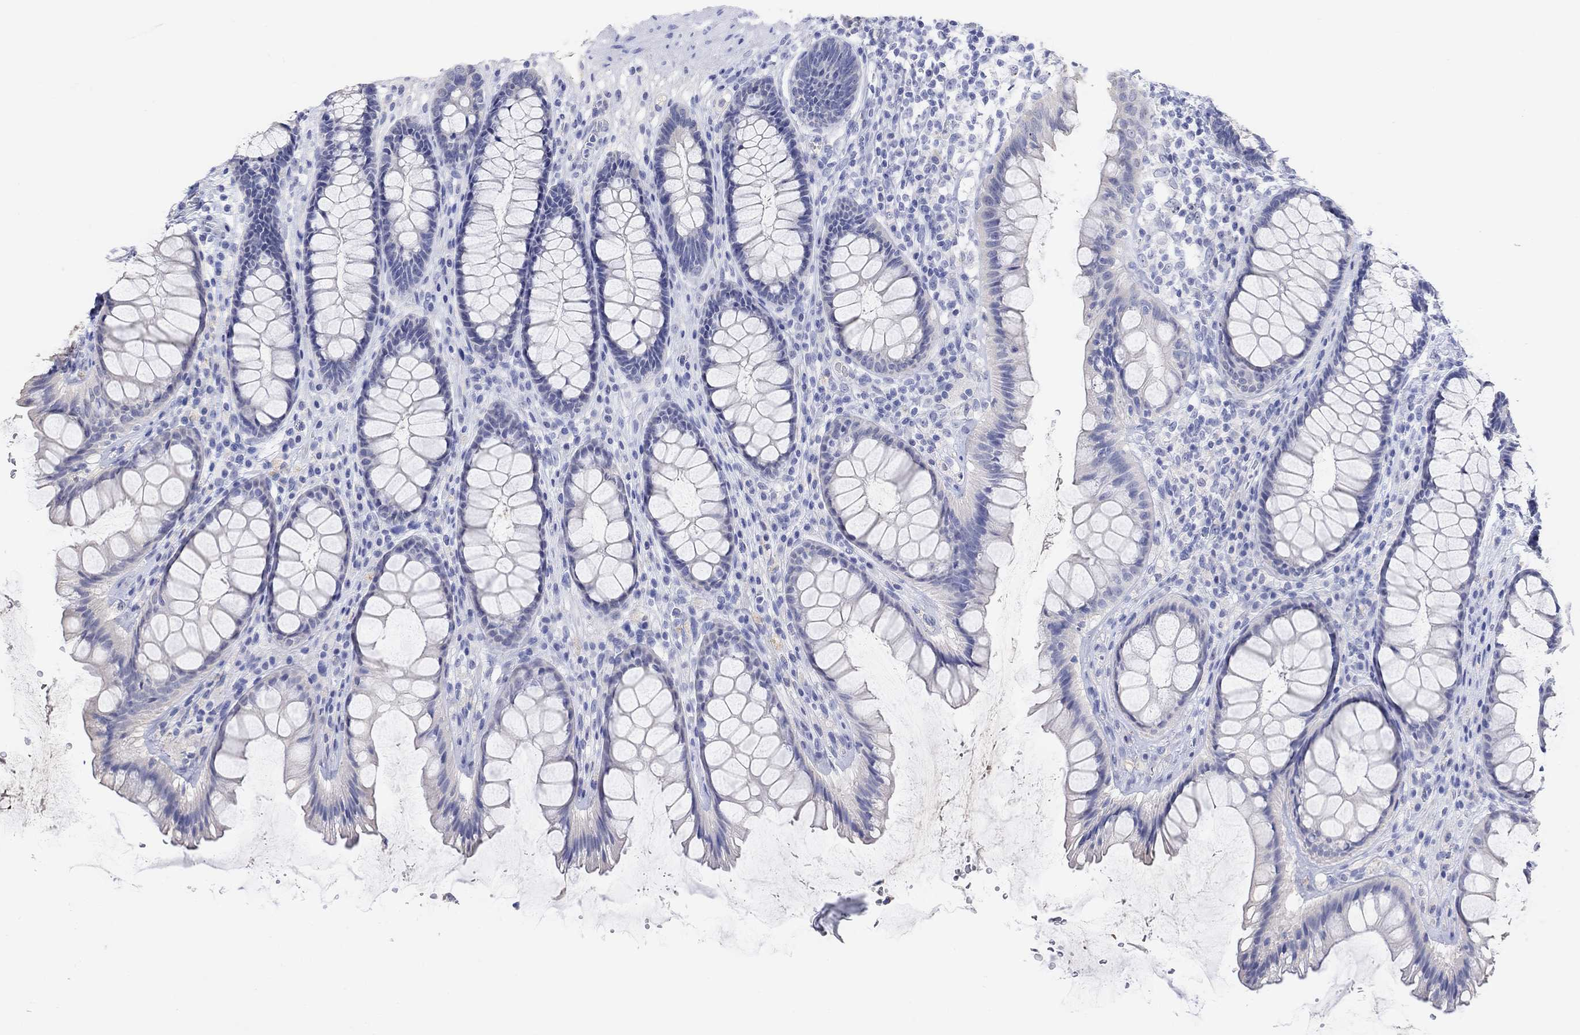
{"staining": {"intensity": "negative", "quantity": "none", "location": "none"}, "tissue": "rectum", "cell_type": "Glandular cells", "image_type": "normal", "snomed": [{"axis": "morphology", "description": "Normal tissue, NOS"}, {"axis": "topography", "description": "Rectum"}], "caption": "High power microscopy image of an immunohistochemistry histopathology image of normal rectum, revealing no significant staining in glandular cells. (Stains: DAB immunohistochemistry with hematoxylin counter stain, Microscopy: brightfield microscopy at high magnification).", "gene": "TYR", "patient": {"sex": "male", "age": 72}}